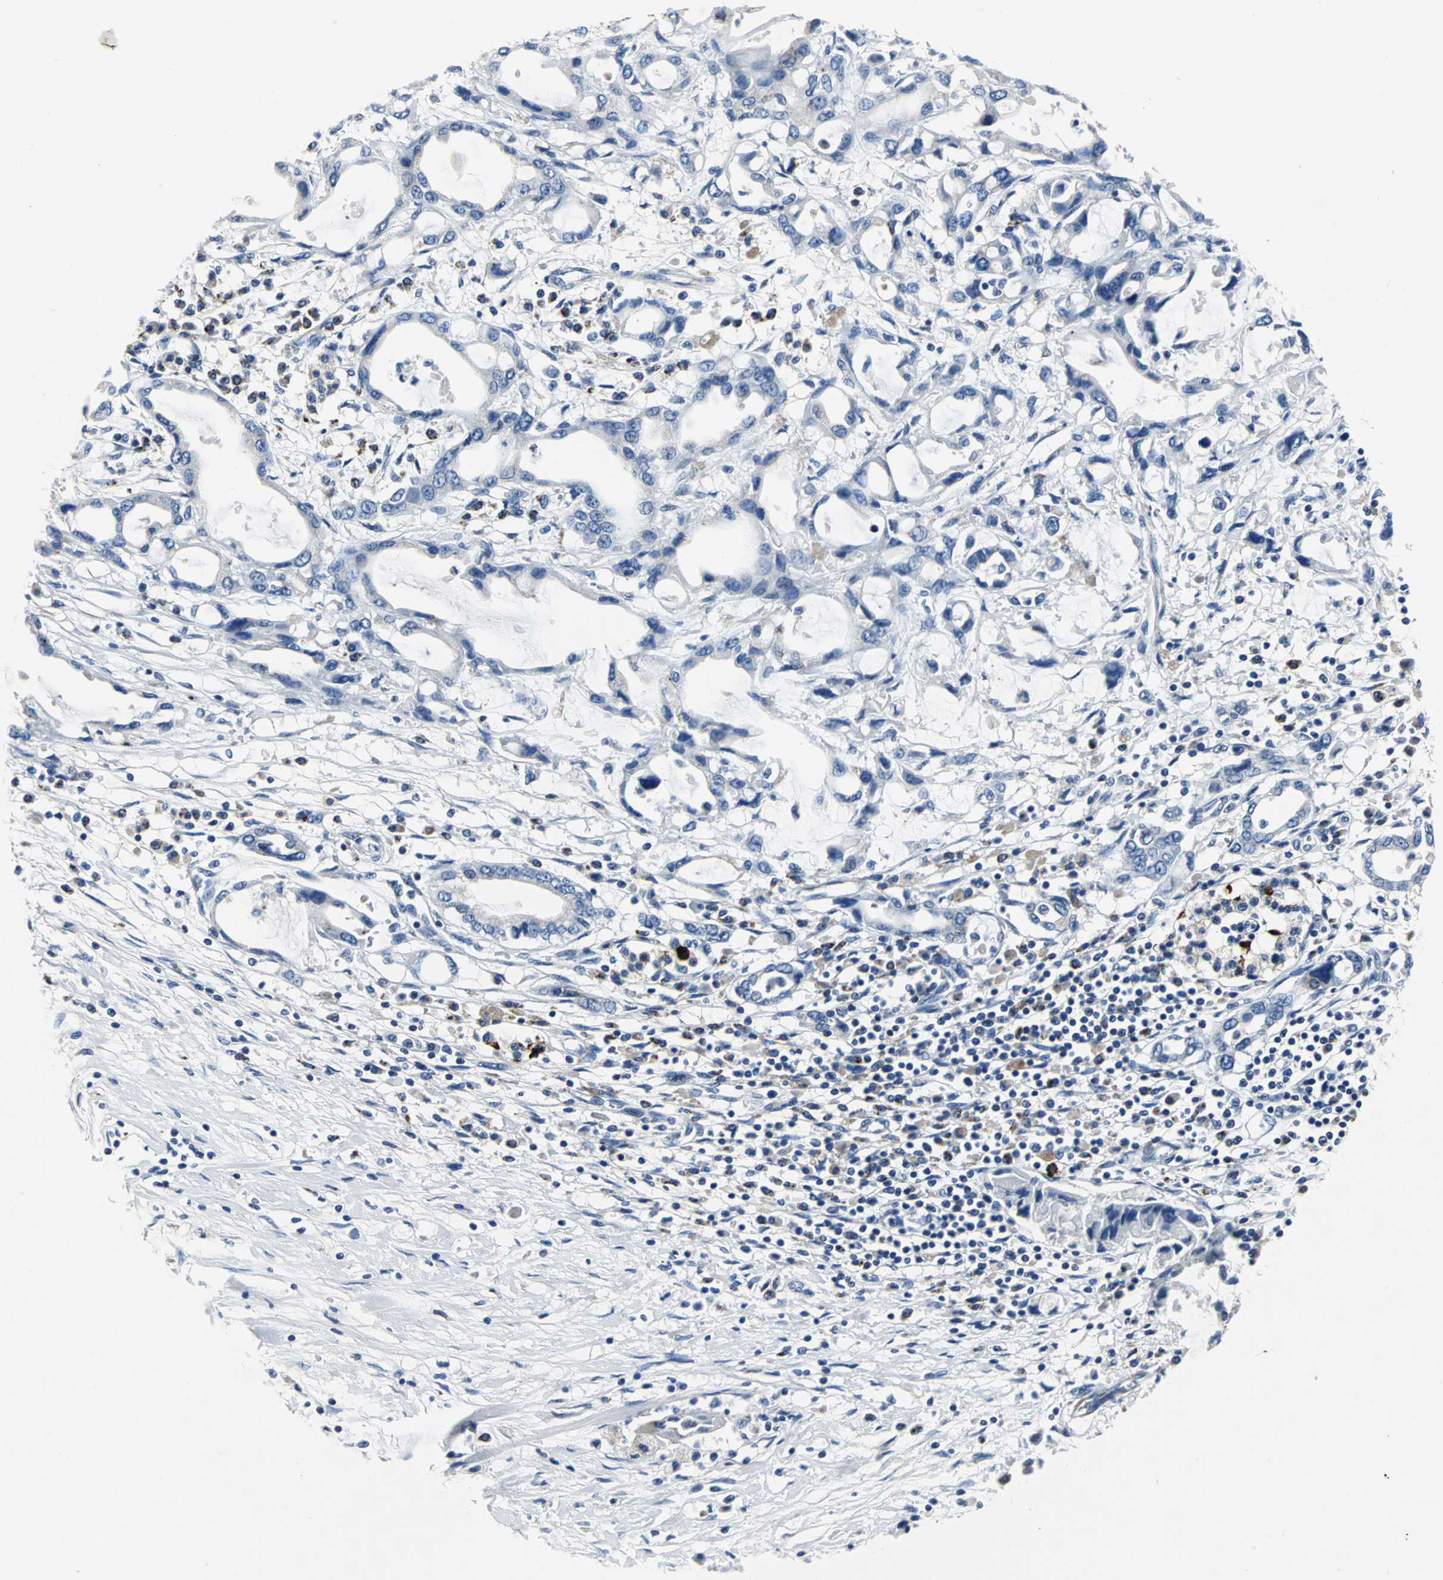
{"staining": {"intensity": "weak", "quantity": "25%-75%", "location": "cytoplasmic/membranous"}, "tissue": "pancreatic cancer", "cell_type": "Tumor cells", "image_type": "cancer", "snomed": [{"axis": "morphology", "description": "Adenocarcinoma, NOS"}, {"axis": "topography", "description": "Pancreas"}], "caption": "Pancreatic cancer was stained to show a protein in brown. There is low levels of weak cytoplasmic/membranous positivity in about 25%-75% of tumor cells. The staining is performed using DAB brown chromogen to label protein expression. The nuclei are counter-stained blue using hematoxylin.", "gene": "IFI6", "patient": {"sex": "female", "age": 57}}